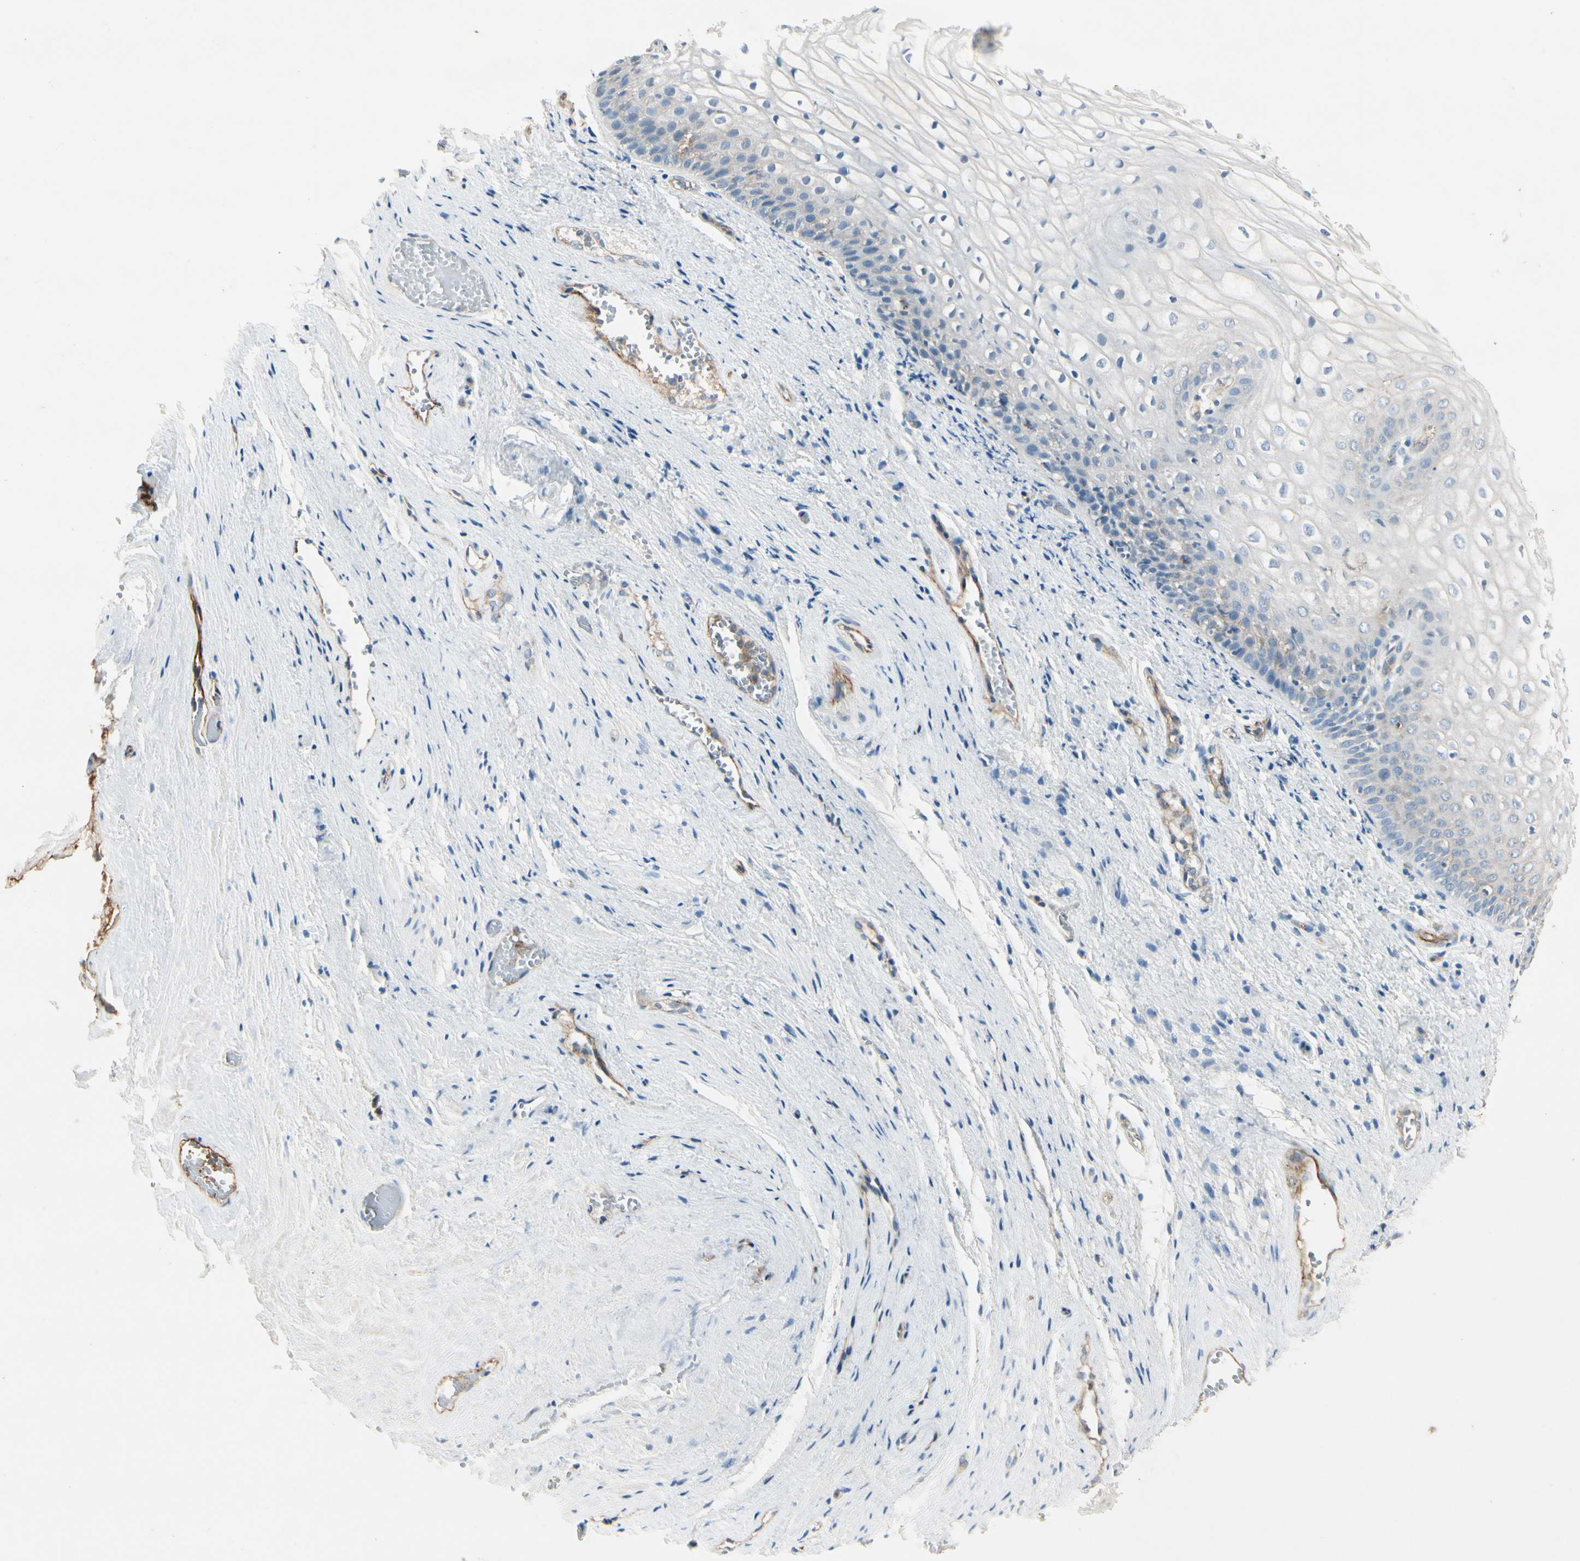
{"staining": {"intensity": "weak", "quantity": "<25%", "location": "cytoplasmic/membranous"}, "tissue": "vagina", "cell_type": "Squamous epithelial cells", "image_type": "normal", "snomed": [{"axis": "morphology", "description": "Normal tissue, NOS"}, {"axis": "topography", "description": "Vagina"}], "caption": "Immunohistochemical staining of normal human vagina exhibits no significant staining in squamous epithelial cells.", "gene": "CD93", "patient": {"sex": "female", "age": 34}}